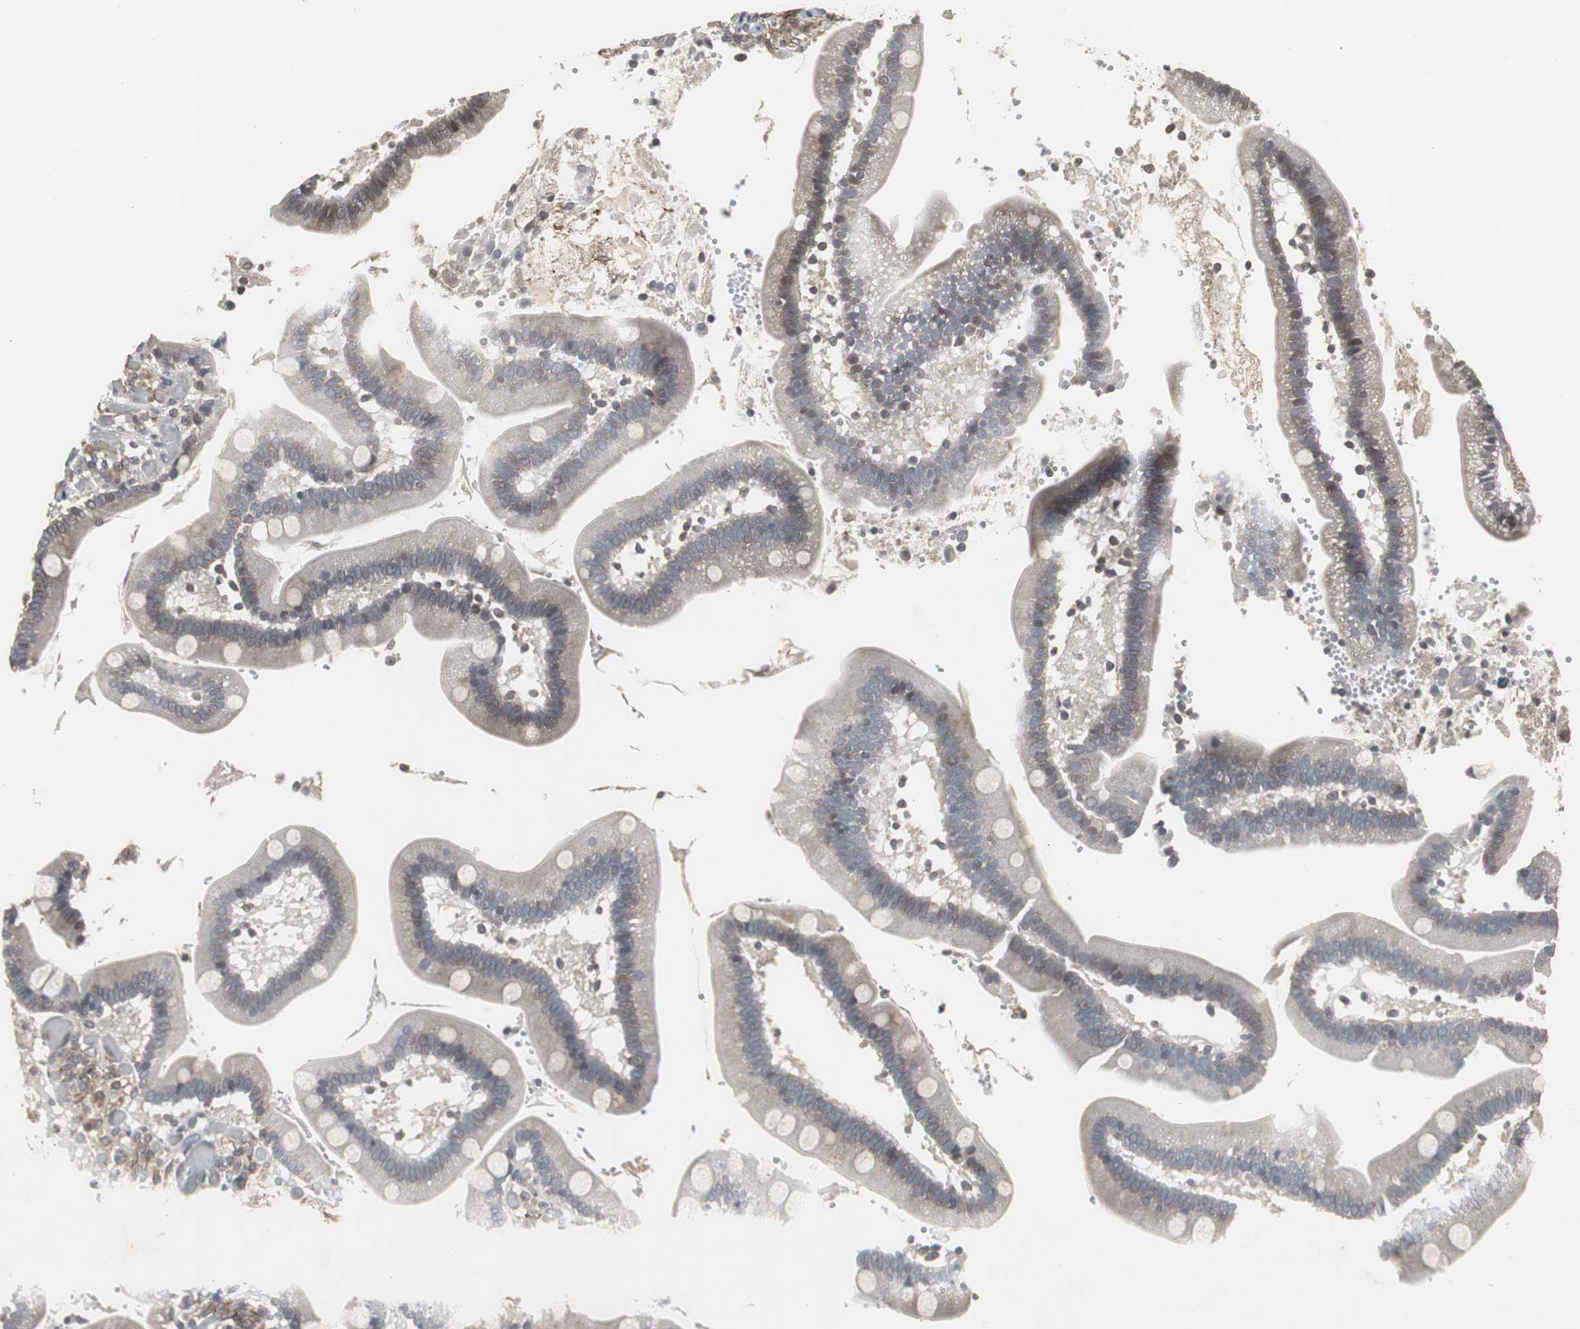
{"staining": {"intensity": "weak", "quantity": ">75%", "location": "cytoplasmic/membranous"}, "tissue": "duodenum", "cell_type": "Glandular cells", "image_type": "normal", "snomed": [{"axis": "morphology", "description": "Normal tissue, NOS"}, {"axis": "topography", "description": "Duodenum"}], "caption": "Benign duodenum reveals weak cytoplasmic/membranous expression in about >75% of glandular cells, visualized by immunohistochemistry. Immunohistochemistry stains the protein of interest in brown and the nuclei are stained blue.", "gene": "ATP2B2", "patient": {"sex": "male", "age": 66}}